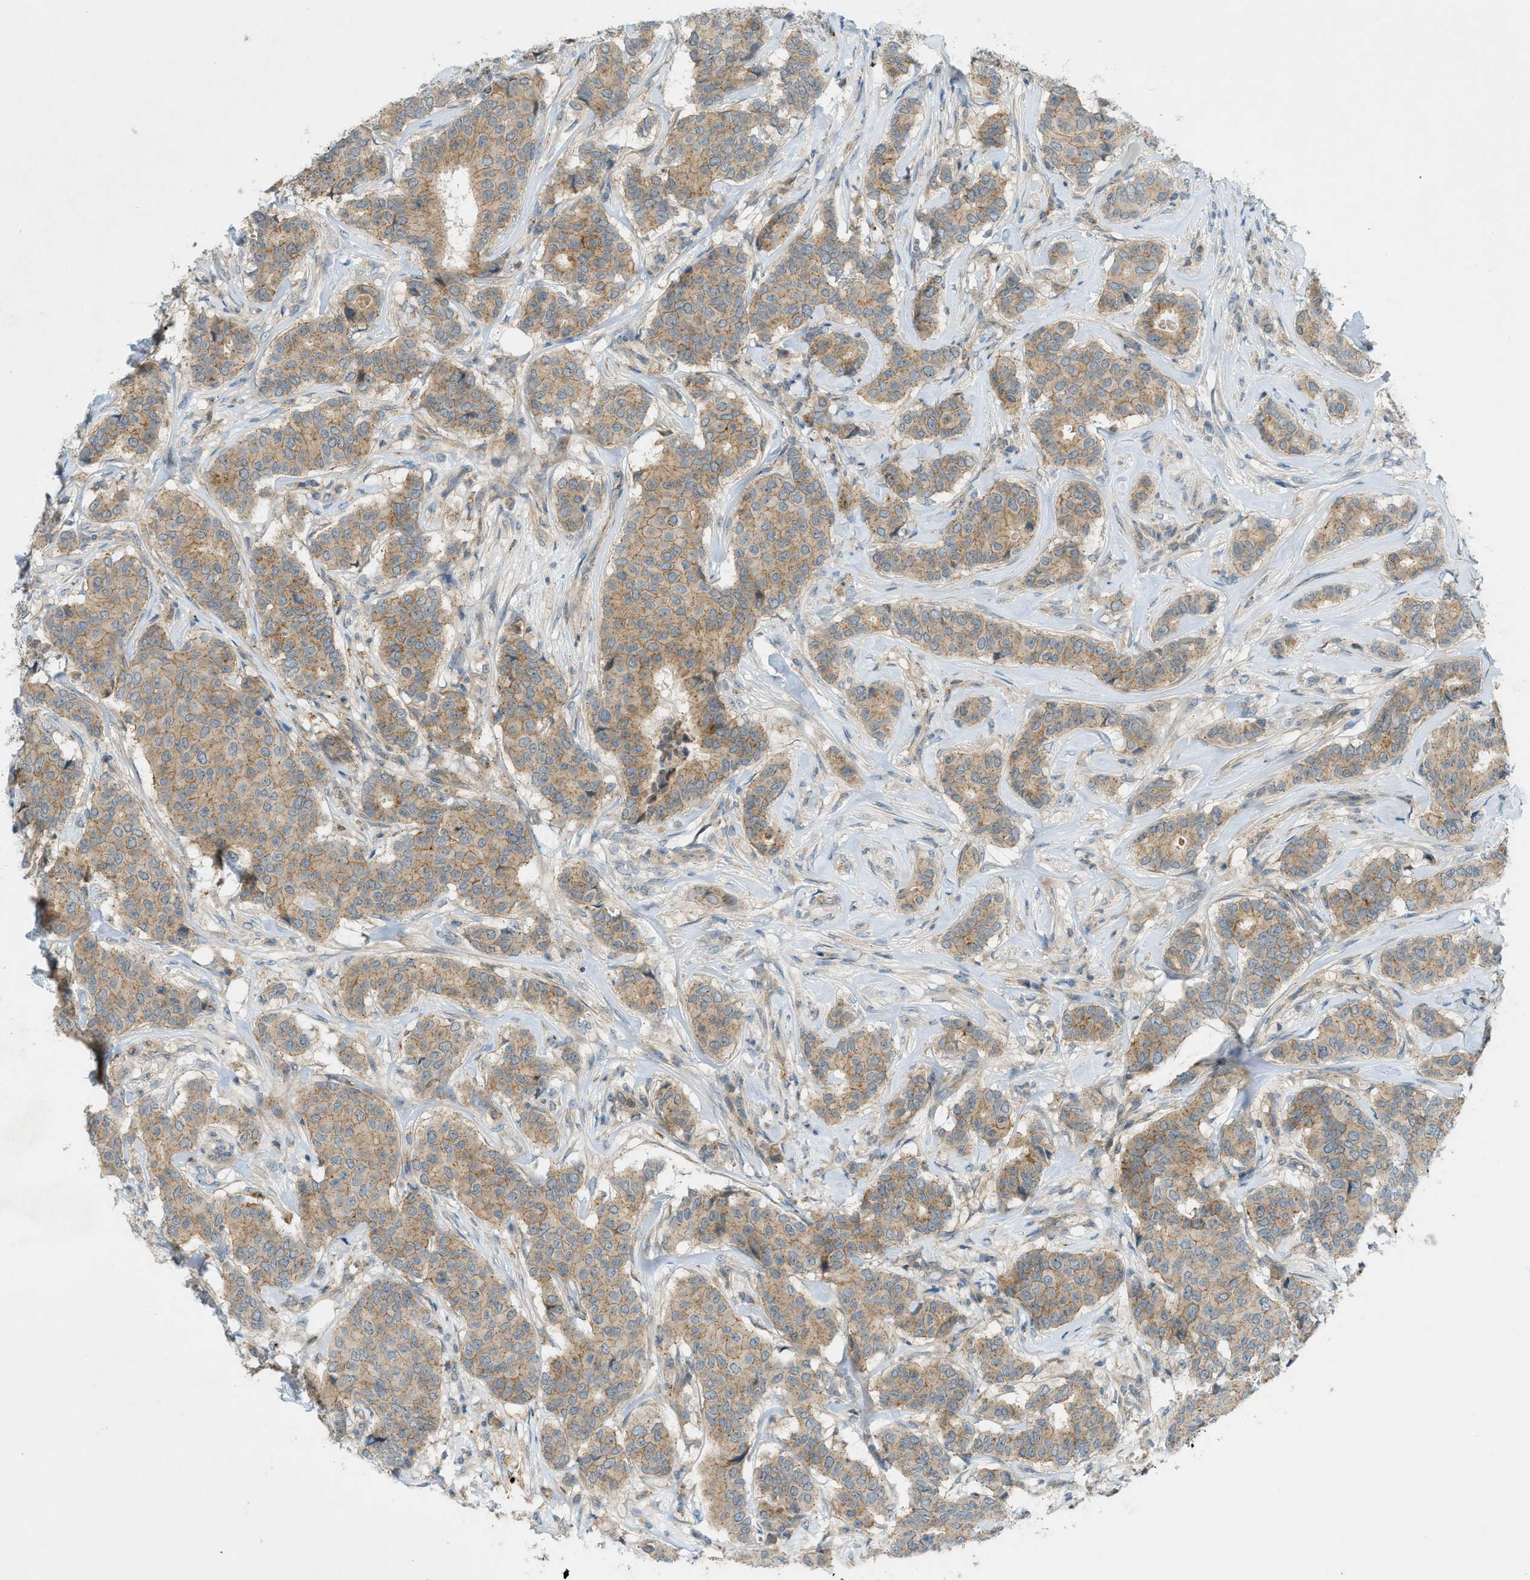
{"staining": {"intensity": "moderate", "quantity": "25%-75%", "location": "cytoplasmic/membranous"}, "tissue": "breast cancer", "cell_type": "Tumor cells", "image_type": "cancer", "snomed": [{"axis": "morphology", "description": "Duct carcinoma"}, {"axis": "topography", "description": "Breast"}], "caption": "Infiltrating ductal carcinoma (breast) stained with IHC reveals moderate cytoplasmic/membranous positivity in approximately 25%-75% of tumor cells.", "gene": "GRK6", "patient": {"sex": "female", "age": 75}}